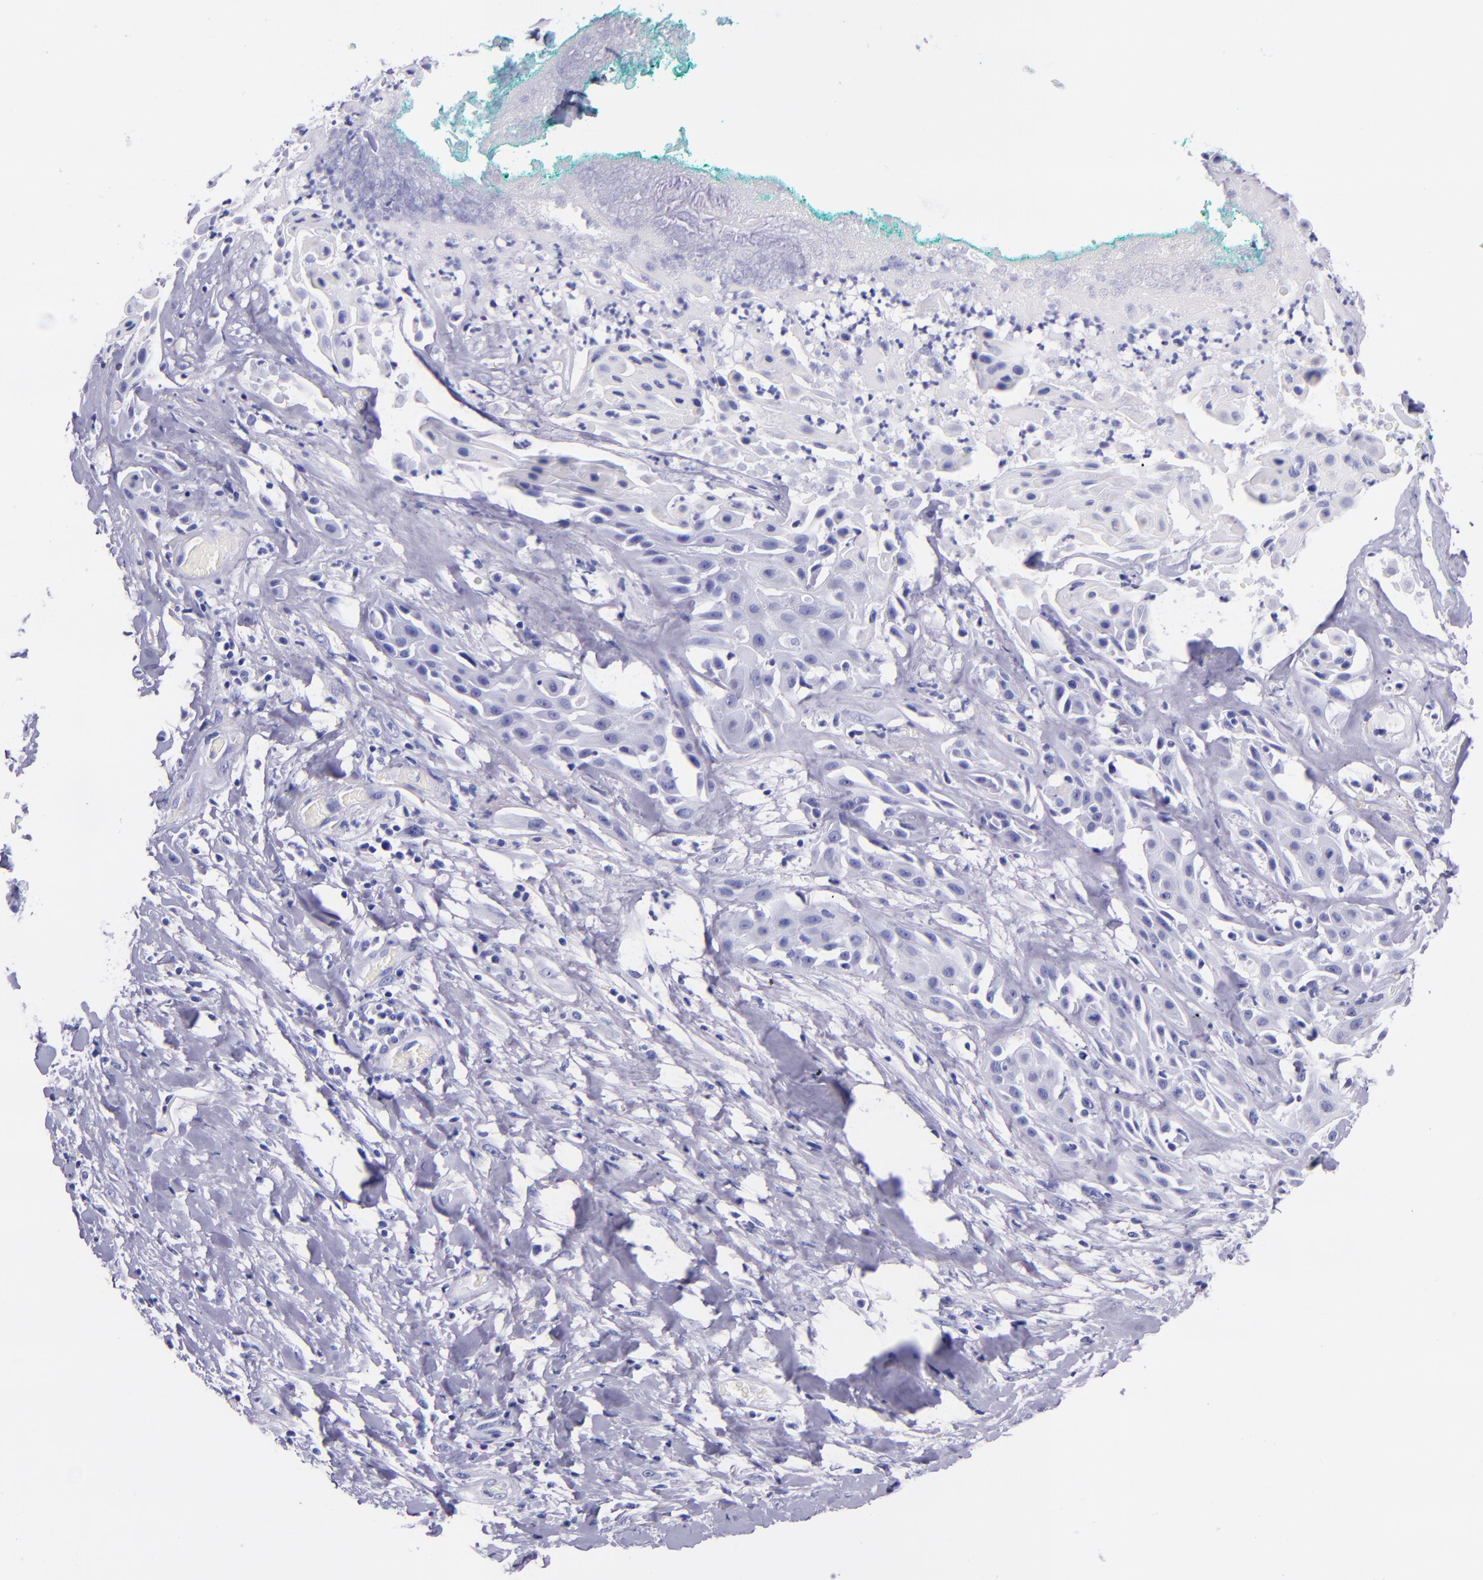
{"staining": {"intensity": "negative", "quantity": "none", "location": "none"}, "tissue": "skin cancer", "cell_type": "Tumor cells", "image_type": "cancer", "snomed": [{"axis": "morphology", "description": "Squamous cell carcinoma, NOS"}, {"axis": "topography", "description": "Skin"}, {"axis": "topography", "description": "Anal"}], "caption": "The IHC histopathology image has no significant positivity in tumor cells of skin cancer tissue. Nuclei are stained in blue.", "gene": "MBP", "patient": {"sex": "male", "age": 64}}